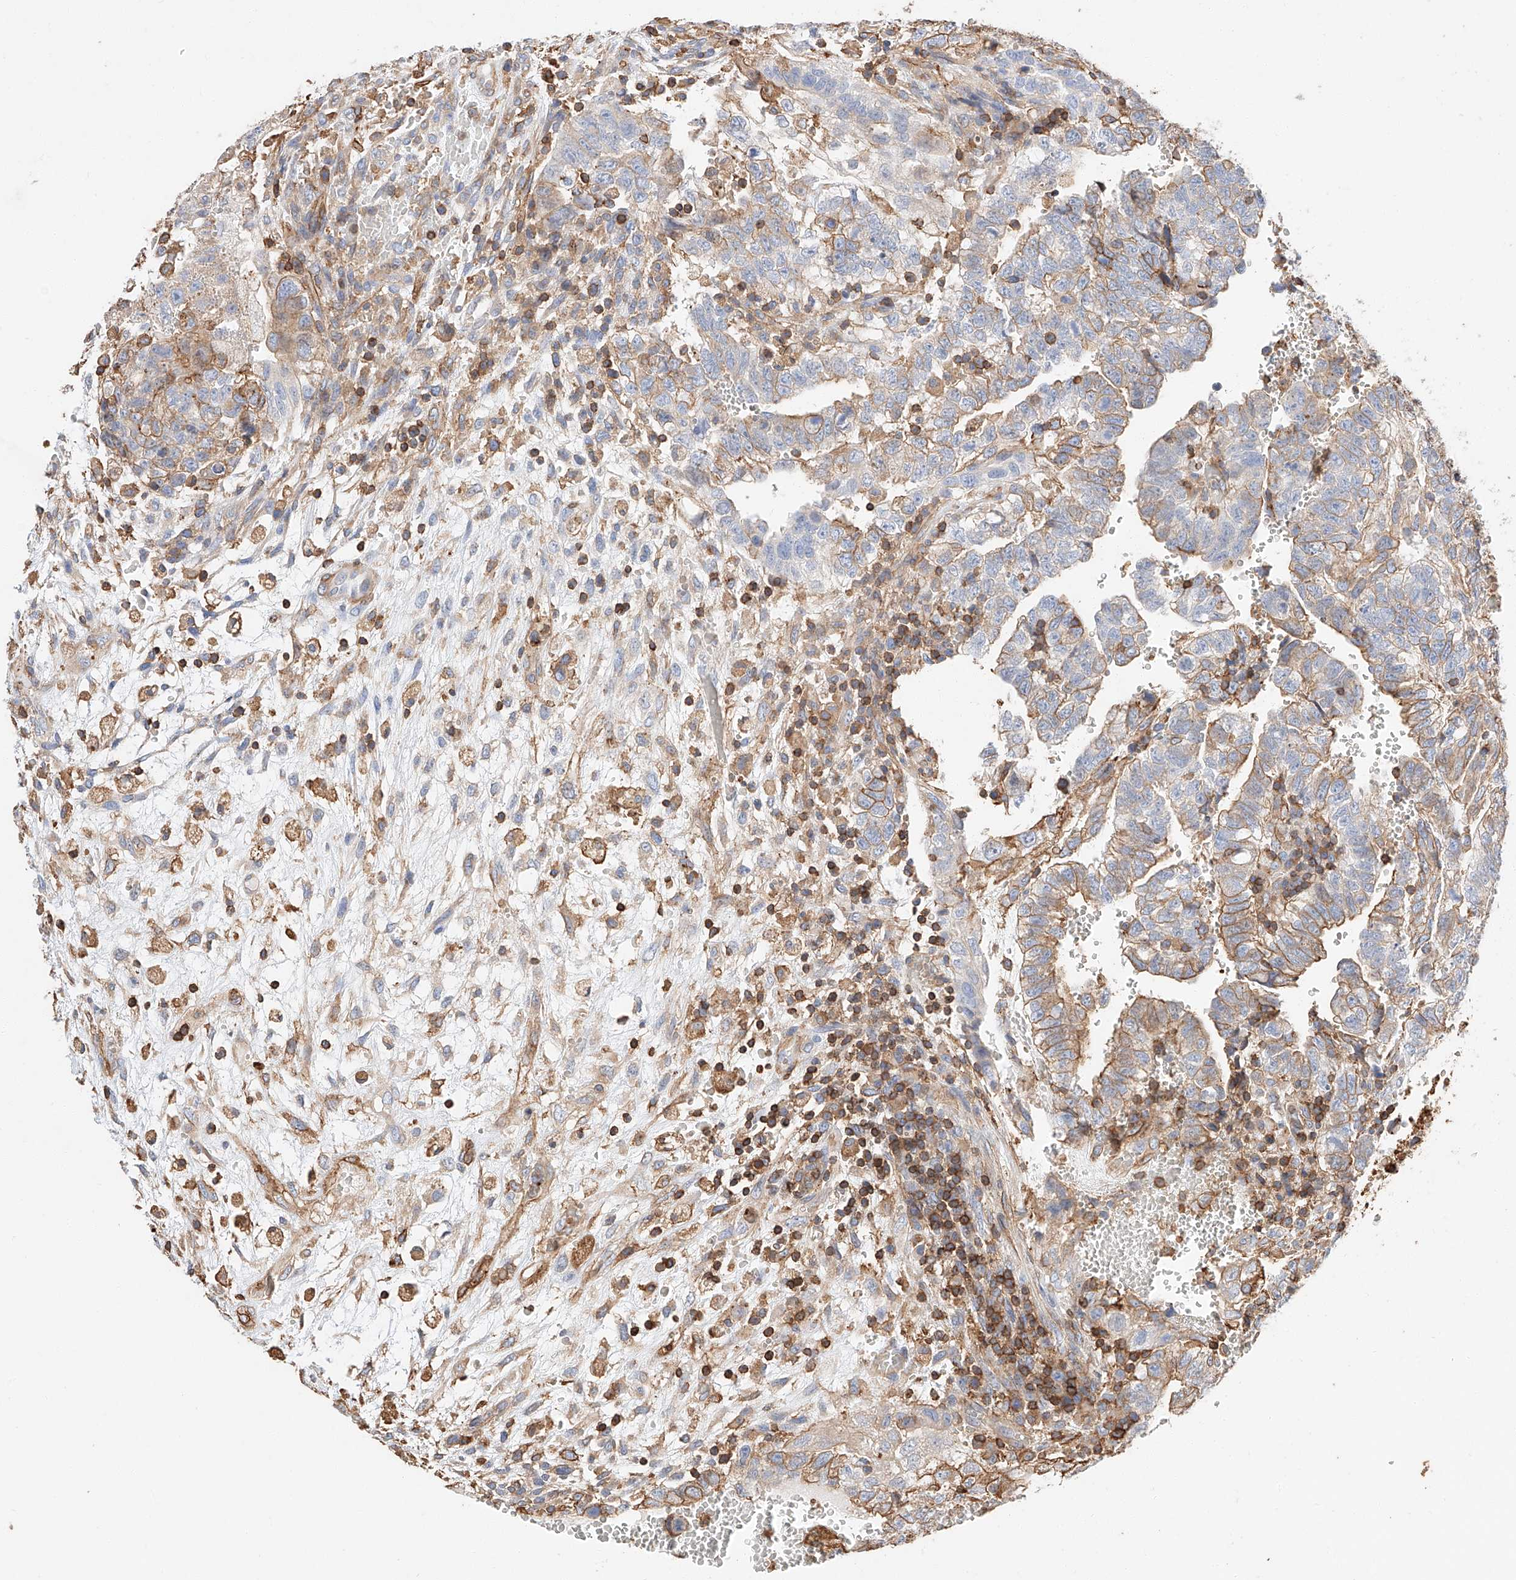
{"staining": {"intensity": "moderate", "quantity": ">75%", "location": "cytoplasmic/membranous"}, "tissue": "testis cancer", "cell_type": "Tumor cells", "image_type": "cancer", "snomed": [{"axis": "morphology", "description": "Carcinoma, Embryonal, NOS"}, {"axis": "topography", "description": "Testis"}], "caption": "Testis cancer (embryonal carcinoma) stained with IHC shows moderate cytoplasmic/membranous expression in approximately >75% of tumor cells. The protein is stained brown, and the nuclei are stained in blue (DAB (3,3'-diaminobenzidine) IHC with brightfield microscopy, high magnification).", "gene": "WFS1", "patient": {"sex": "male", "age": 37}}